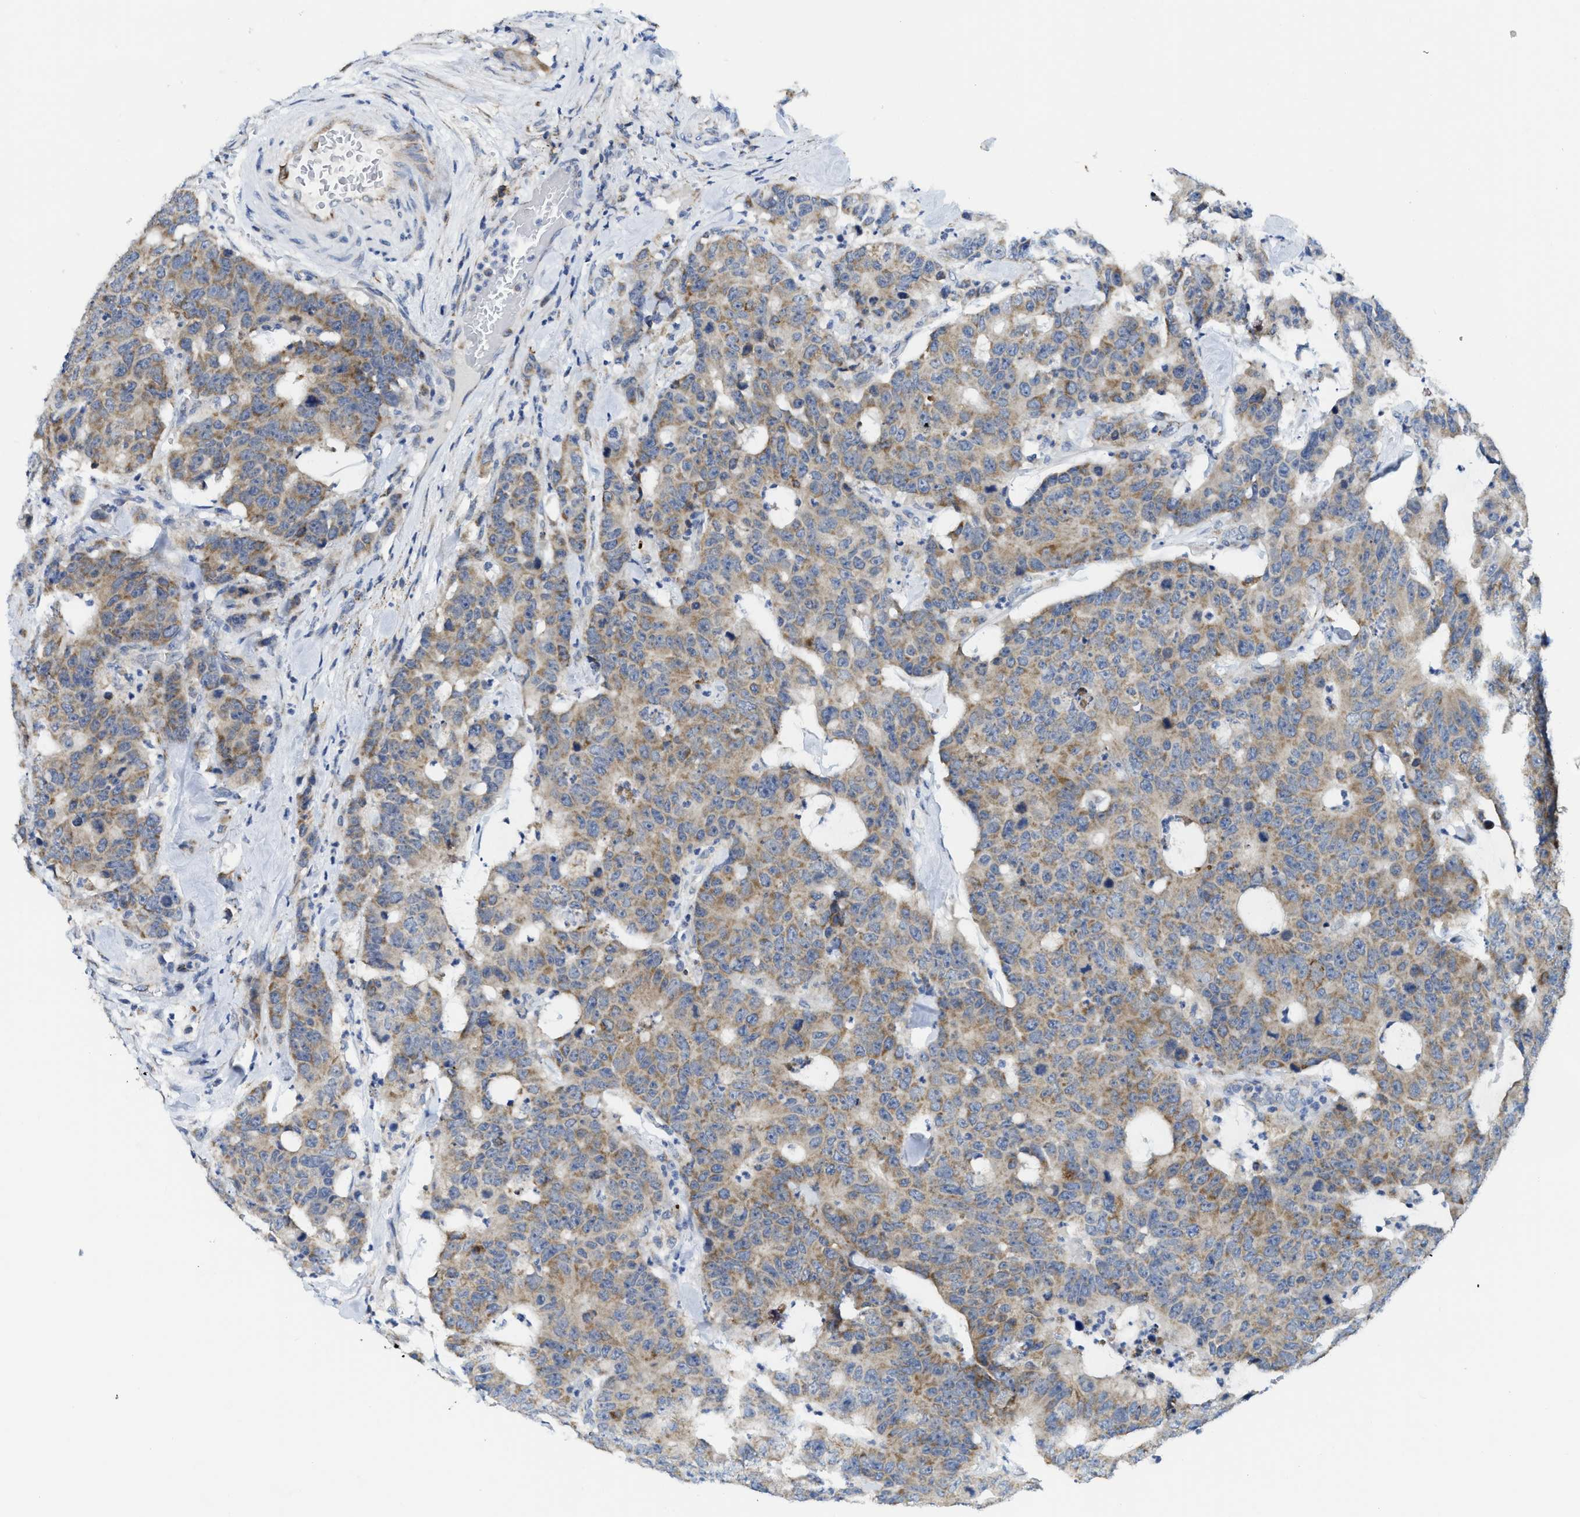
{"staining": {"intensity": "moderate", "quantity": ">75%", "location": "cytoplasmic/membranous"}, "tissue": "colorectal cancer", "cell_type": "Tumor cells", "image_type": "cancer", "snomed": [{"axis": "morphology", "description": "Adenocarcinoma, NOS"}, {"axis": "topography", "description": "Colon"}], "caption": "This is an image of immunohistochemistry staining of adenocarcinoma (colorectal), which shows moderate positivity in the cytoplasmic/membranous of tumor cells.", "gene": "GATD3", "patient": {"sex": "female", "age": 86}}